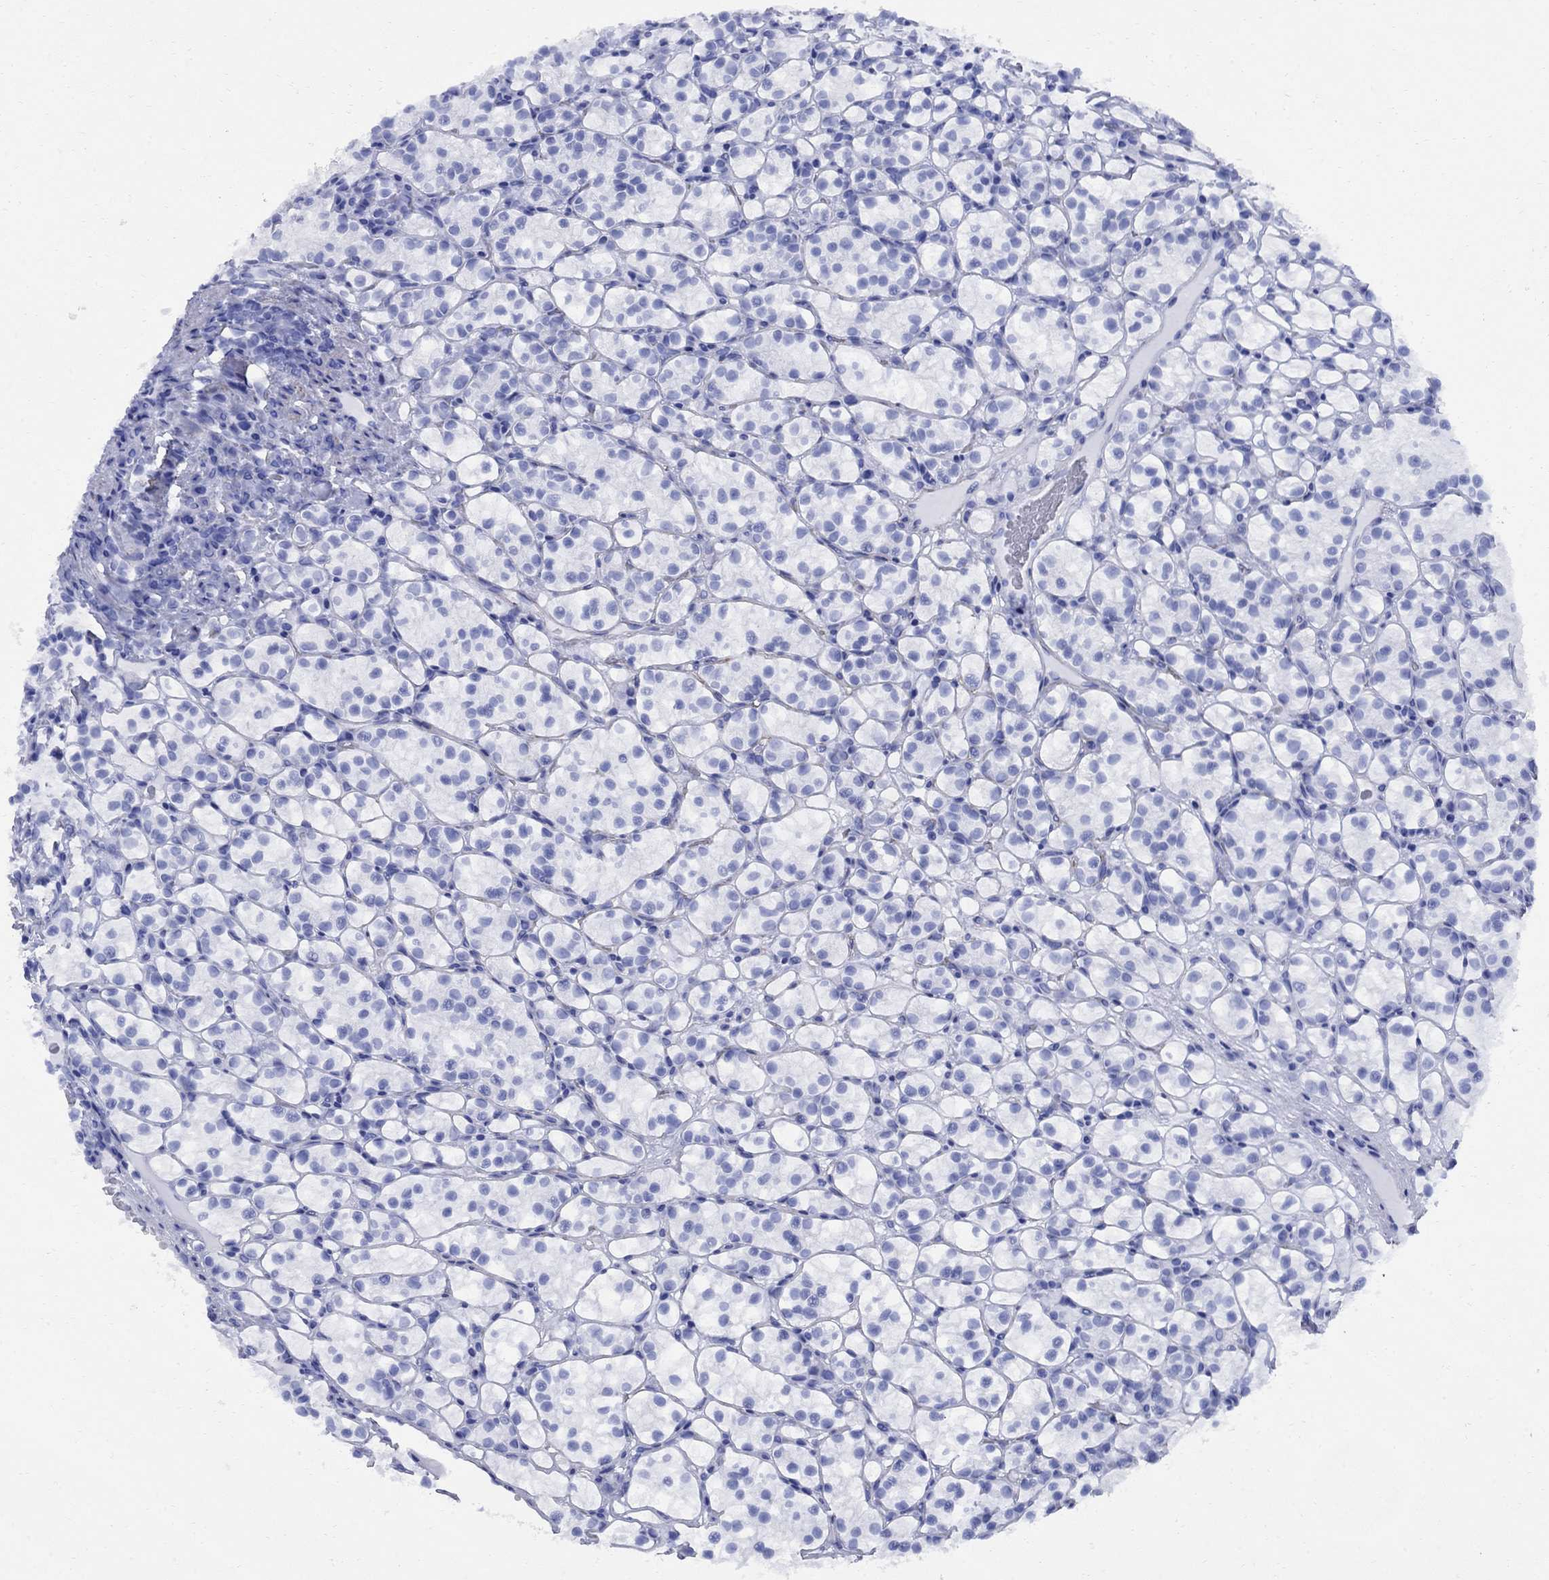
{"staining": {"intensity": "negative", "quantity": "none", "location": "none"}, "tissue": "renal cancer", "cell_type": "Tumor cells", "image_type": "cancer", "snomed": [{"axis": "morphology", "description": "Adenocarcinoma, NOS"}, {"axis": "topography", "description": "Kidney"}], "caption": "Immunohistochemical staining of human renal adenocarcinoma shows no significant positivity in tumor cells.", "gene": "VTN", "patient": {"sex": "female", "age": 89}}